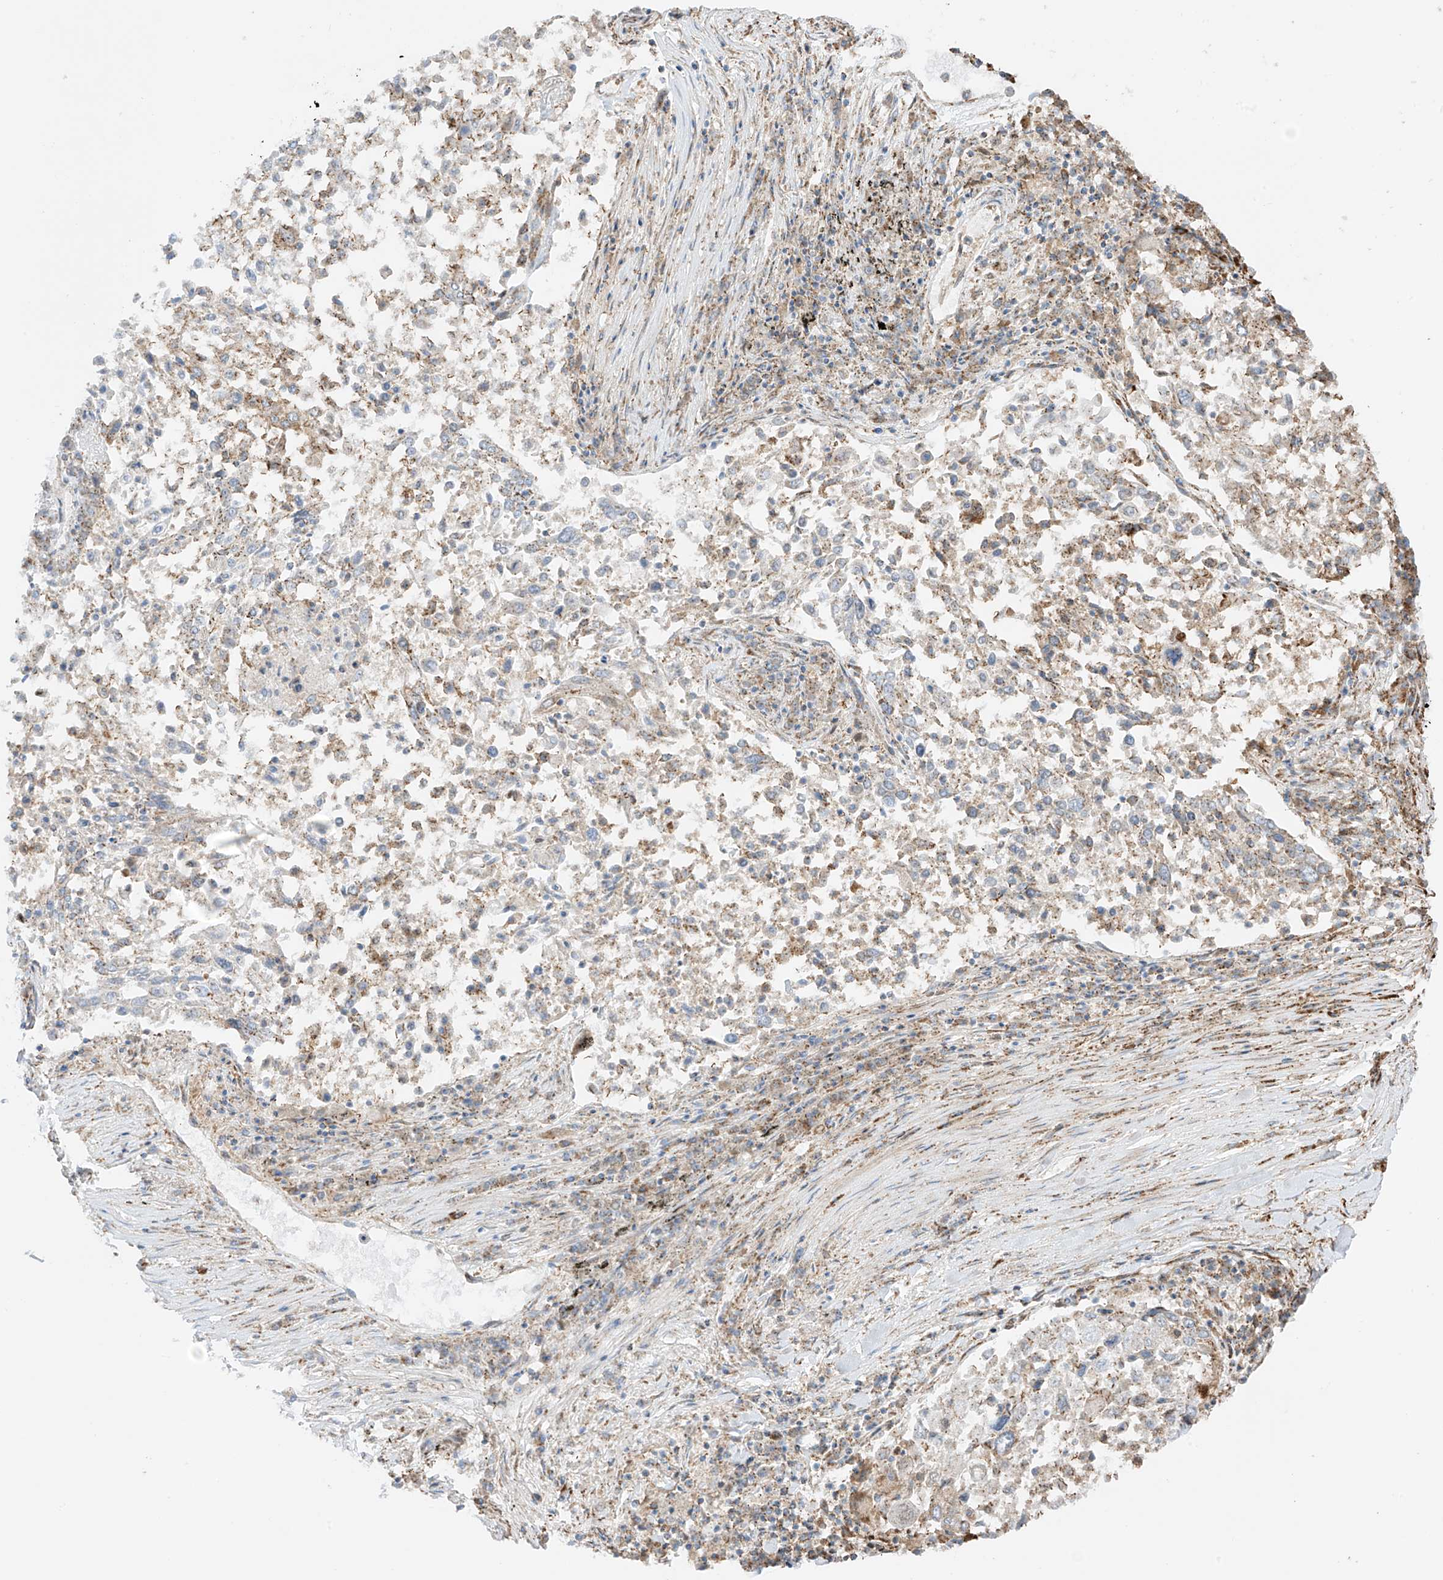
{"staining": {"intensity": "moderate", "quantity": "<25%", "location": "cytoplasmic/membranous"}, "tissue": "lung cancer", "cell_type": "Tumor cells", "image_type": "cancer", "snomed": [{"axis": "morphology", "description": "Squamous cell carcinoma, NOS"}, {"axis": "topography", "description": "Lung"}], "caption": "Tumor cells demonstrate moderate cytoplasmic/membranous staining in approximately <25% of cells in lung cancer (squamous cell carcinoma). The staining is performed using DAB brown chromogen to label protein expression. The nuclei are counter-stained blue using hematoxylin.", "gene": "XKR3", "patient": {"sex": "male", "age": 65}}